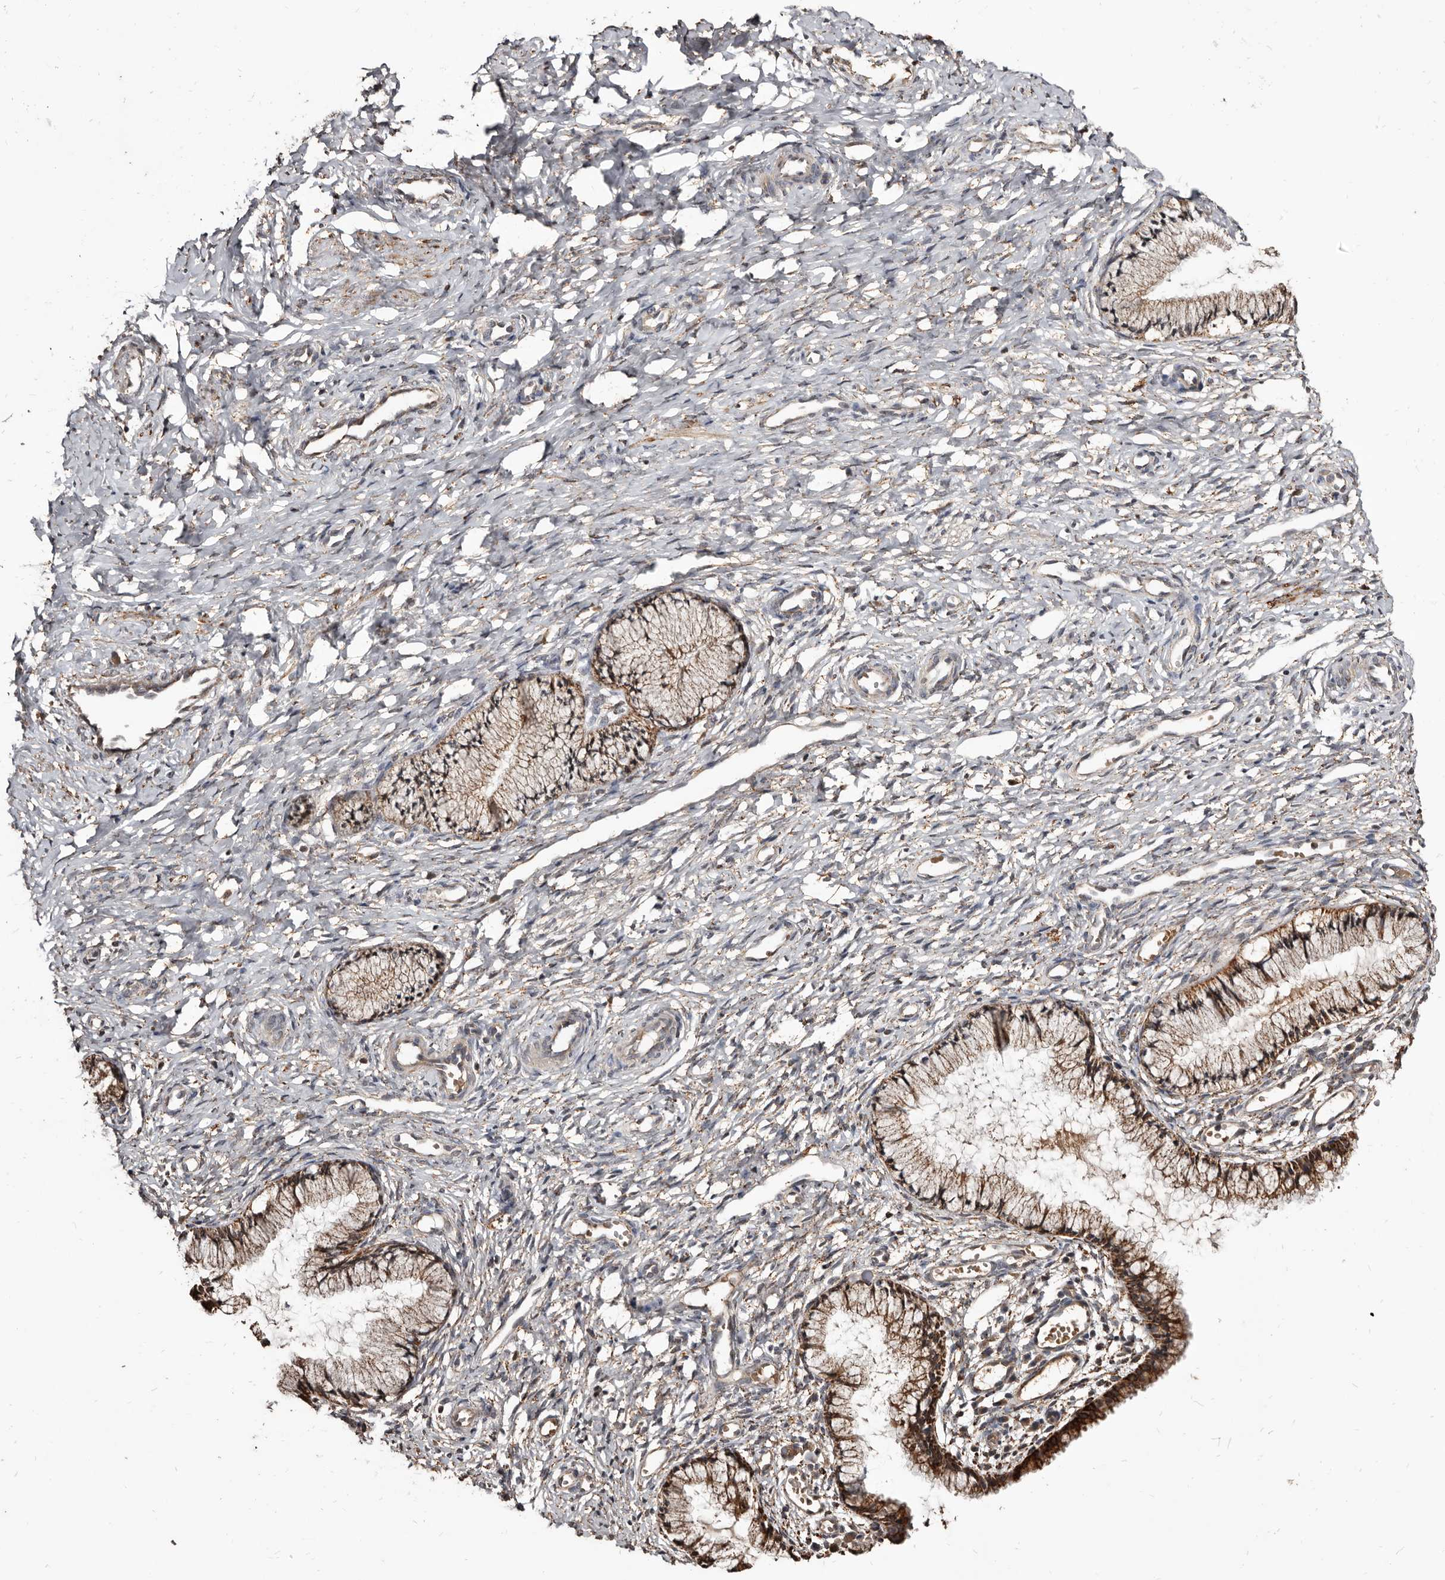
{"staining": {"intensity": "moderate", "quantity": ">75%", "location": "cytoplasmic/membranous"}, "tissue": "cervix", "cell_type": "Glandular cells", "image_type": "normal", "snomed": [{"axis": "morphology", "description": "Normal tissue, NOS"}, {"axis": "topography", "description": "Cervix"}], "caption": "Immunohistochemical staining of normal human cervix displays medium levels of moderate cytoplasmic/membranous expression in about >75% of glandular cells. (Brightfield microscopy of DAB IHC at high magnification).", "gene": "AKAP7", "patient": {"sex": "female", "age": 27}}